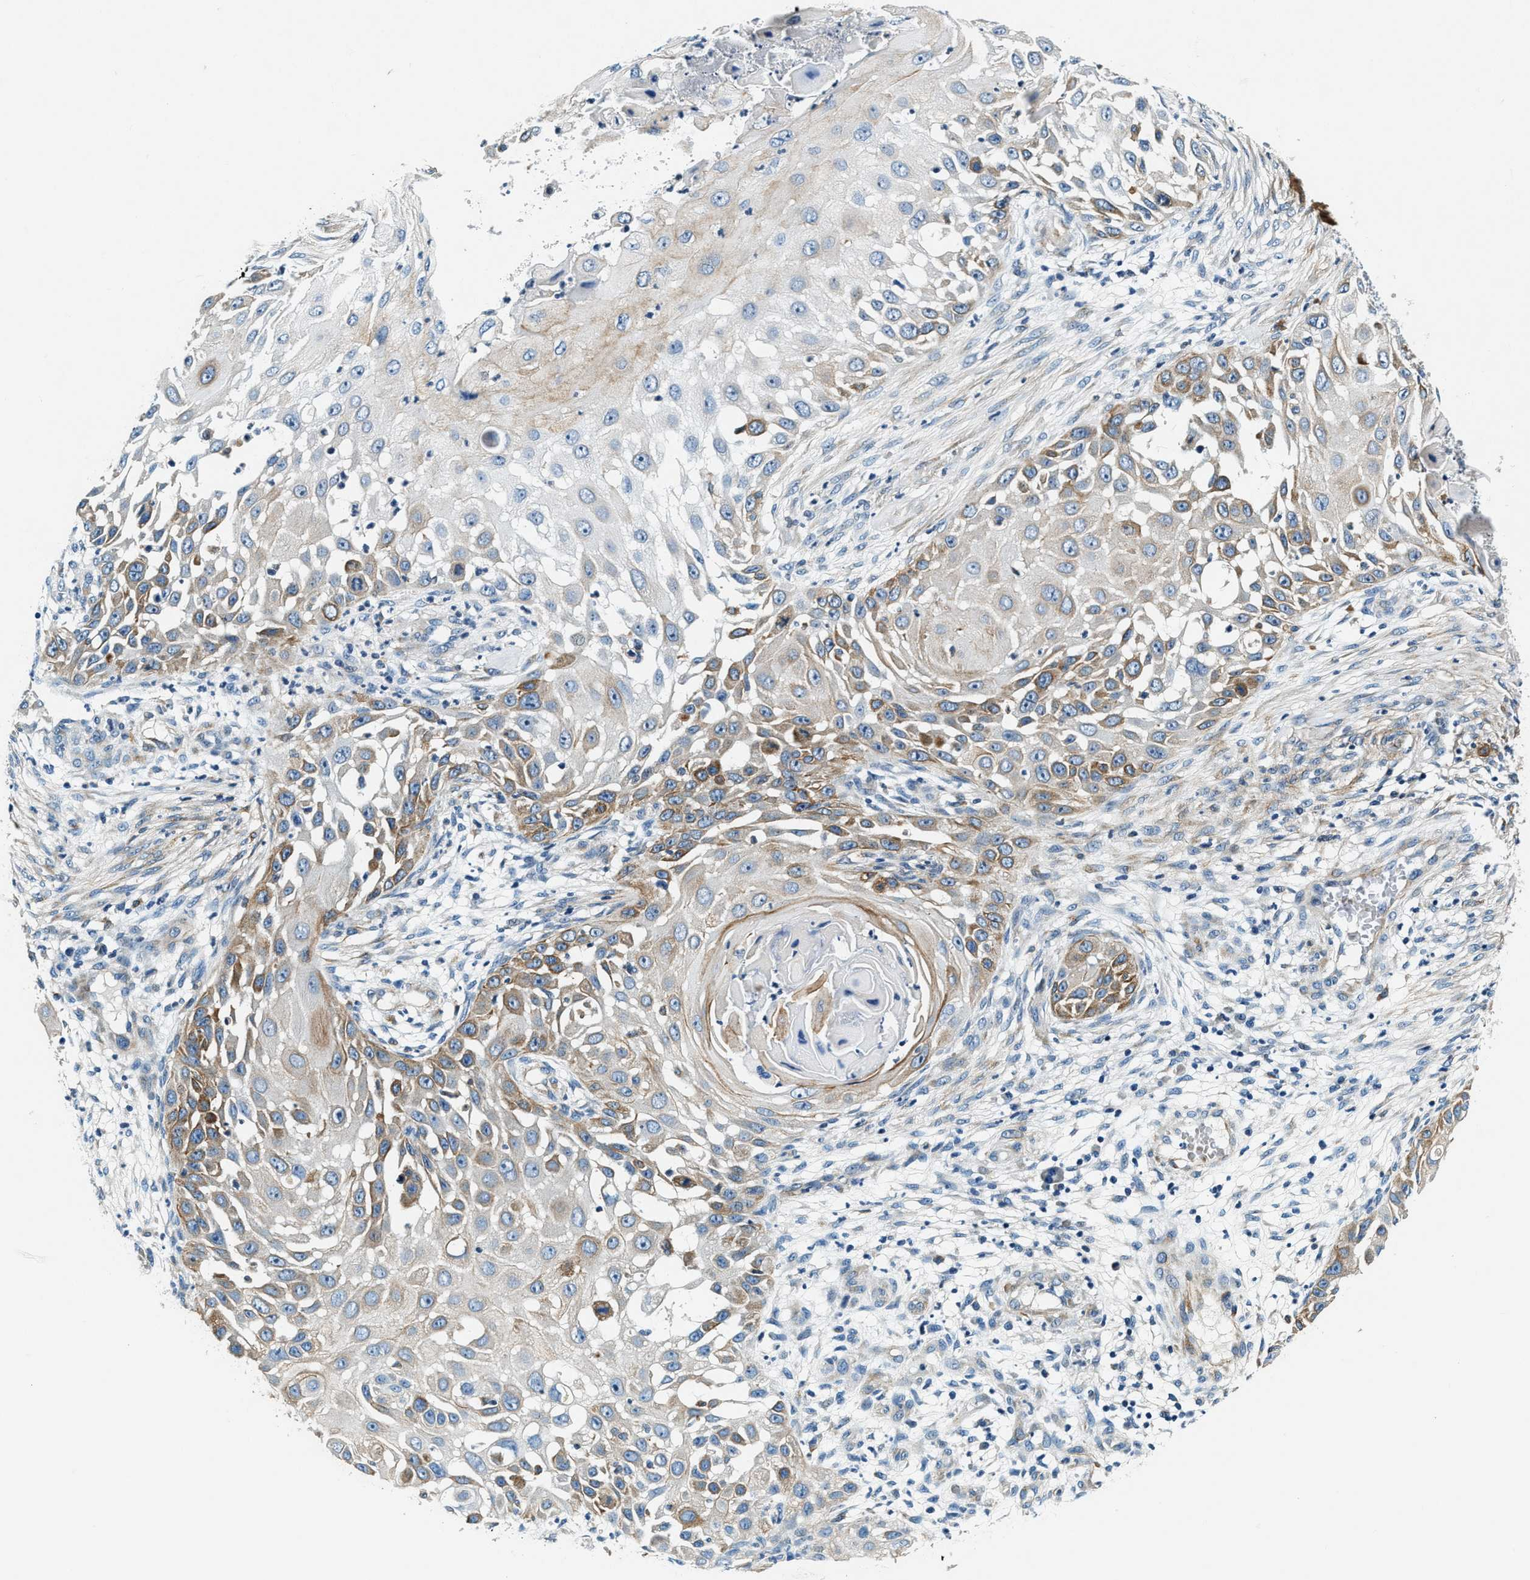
{"staining": {"intensity": "moderate", "quantity": "<25%", "location": "cytoplasmic/membranous"}, "tissue": "skin cancer", "cell_type": "Tumor cells", "image_type": "cancer", "snomed": [{"axis": "morphology", "description": "Squamous cell carcinoma, NOS"}, {"axis": "topography", "description": "Skin"}], "caption": "High-power microscopy captured an IHC photomicrograph of skin cancer, revealing moderate cytoplasmic/membranous staining in approximately <25% of tumor cells. (brown staining indicates protein expression, while blue staining denotes nuclei).", "gene": "C2orf66", "patient": {"sex": "female", "age": 44}}